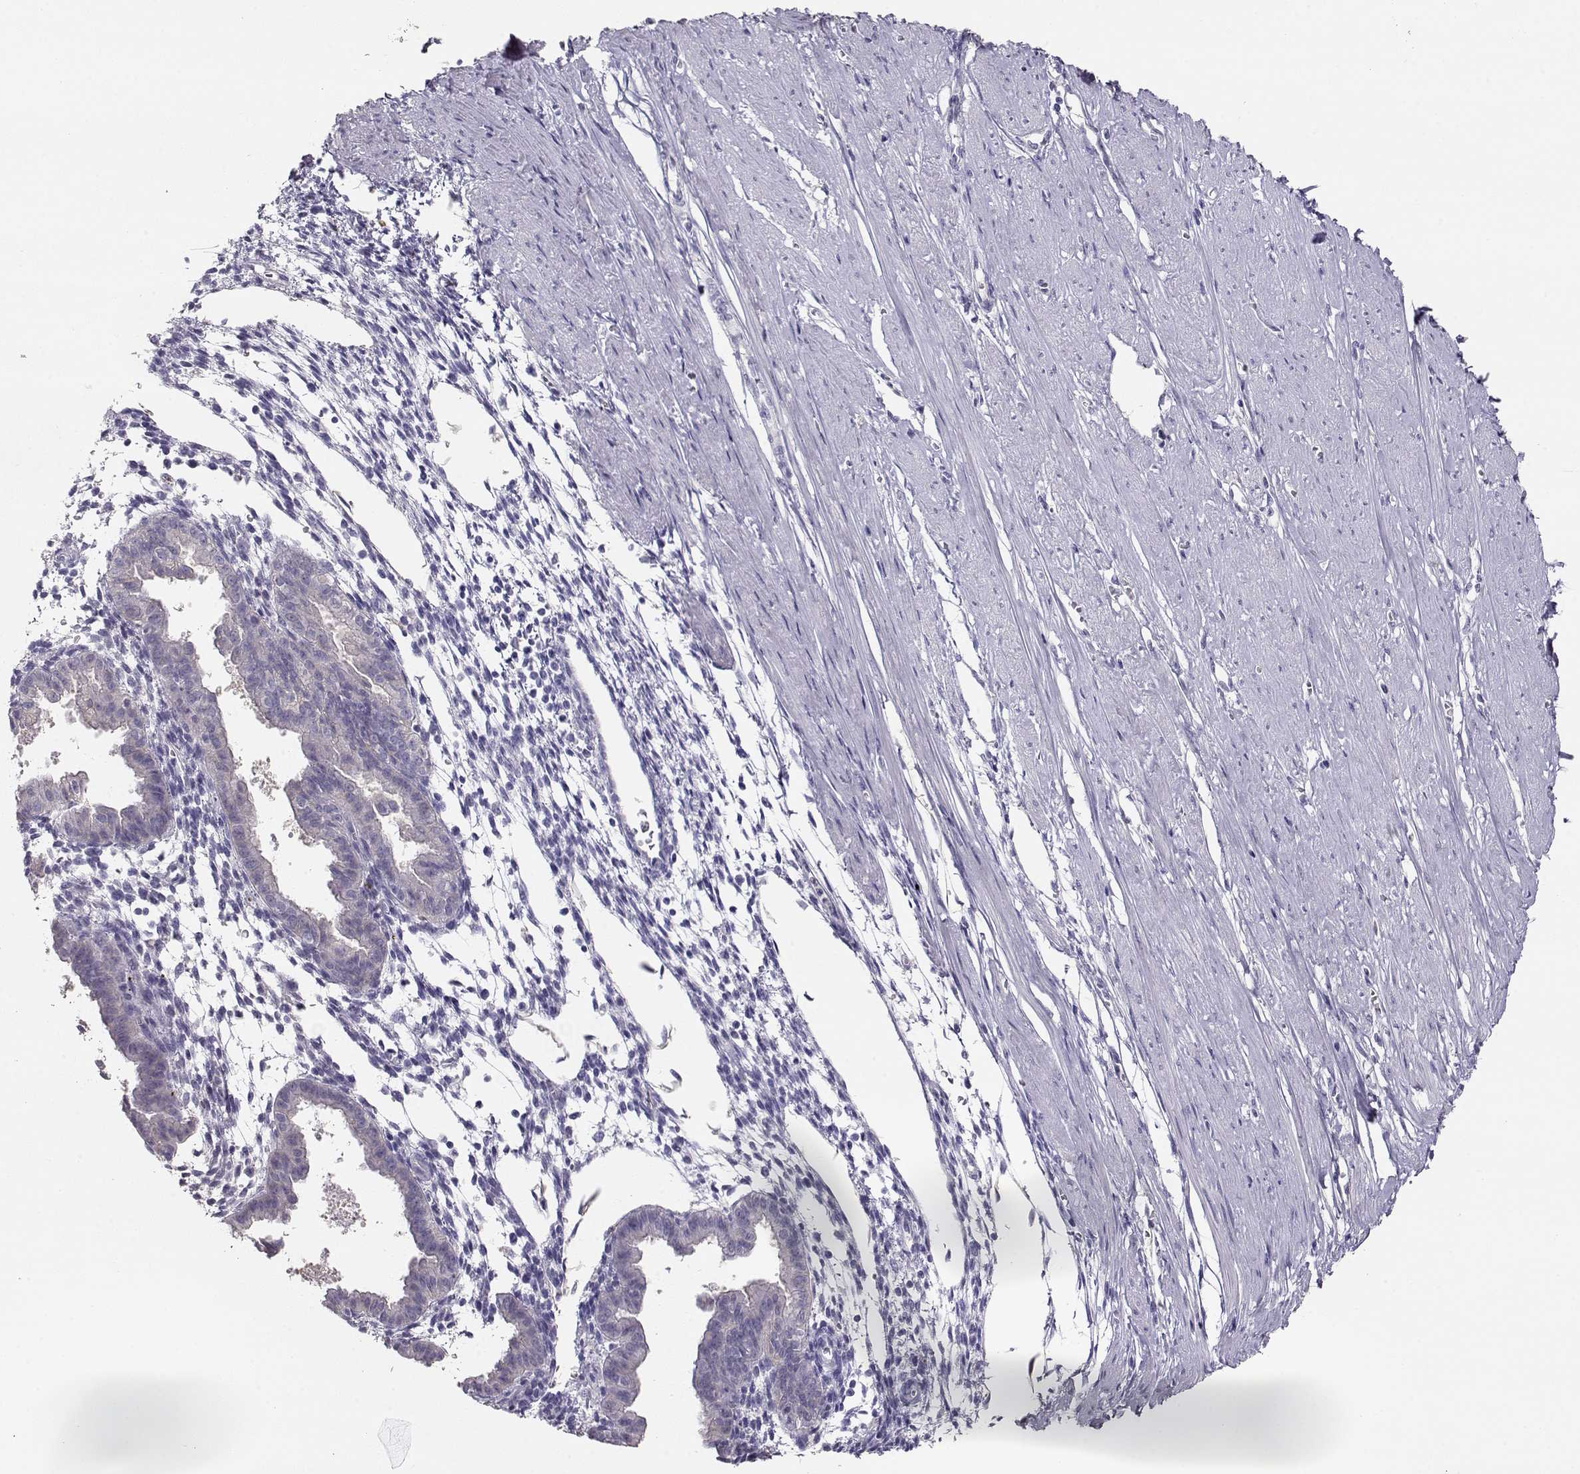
{"staining": {"intensity": "negative", "quantity": "none", "location": "none"}, "tissue": "endometrium", "cell_type": "Cells in endometrial stroma", "image_type": "normal", "snomed": [{"axis": "morphology", "description": "Normal tissue, NOS"}, {"axis": "topography", "description": "Endometrium"}], "caption": "Immunohistochemistry photomicrograph of normal endometrium: human endometrium stained with DAB displays no significant protein positivity in cells in endometrial stroma. The staining is performed using DAB brown chromogen with nuclei counter-stained in using hematoxylin.", "gene": "NDRG4", "patient": {"sex": "female", "age": 37}}